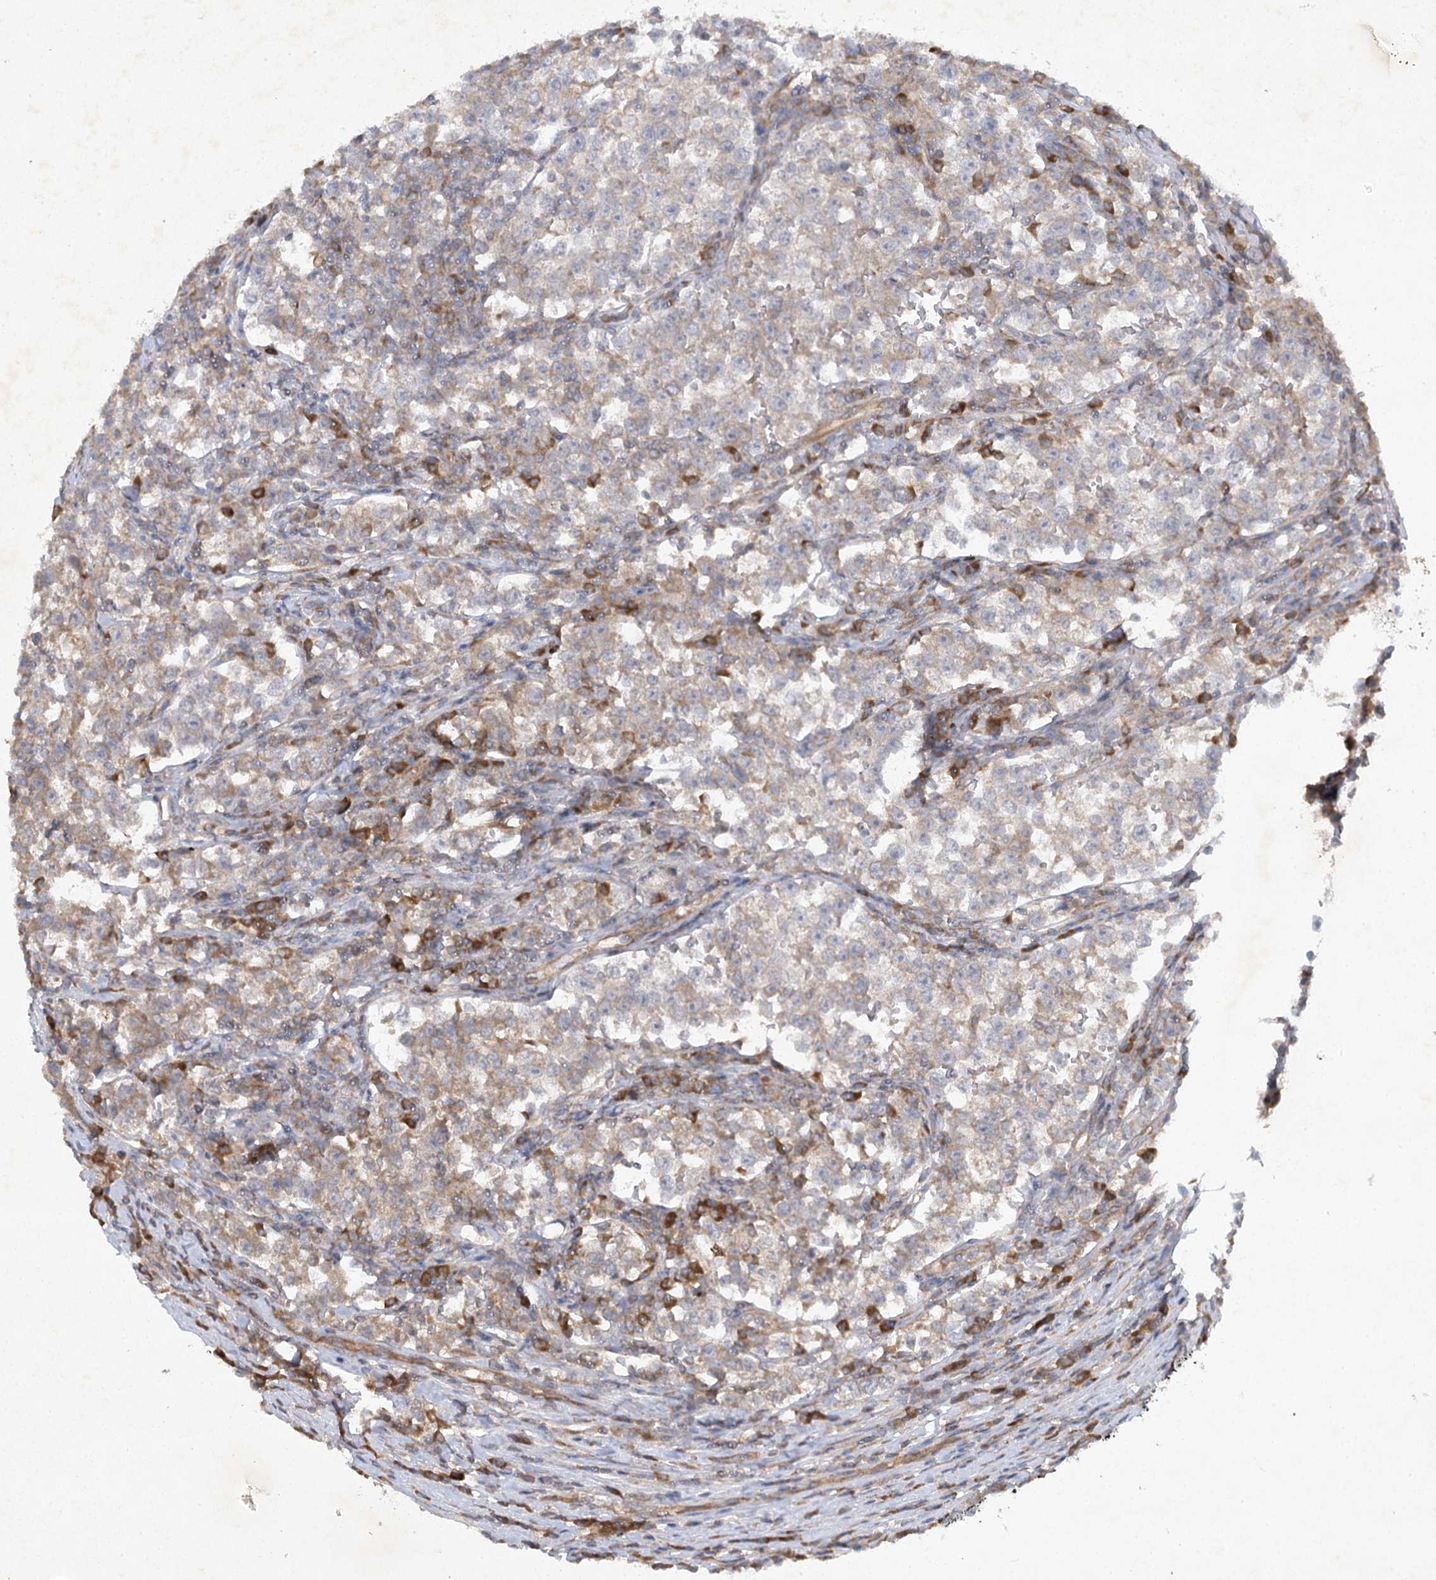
{"staining": {"intensity": "weak", "quantity": "25%-75%", "location": "cytoplasmic/membranous"}, "tissue": "testis cancer", "cell_type": "Tumor cells", "image_type": "cancer", "snomed": [{"axis": "morphology", "description": "Normal tissue, NOS"}, {"axis": "morphology", "description": "Seminoma, NOS"}, {"axis": "topography", "description": "Testis"}], "caption": "High-magnification brightfield microscopy of seminoma (testis) stained with DAB (brown) and counterstained with hematoxylin (blue). tumor cells exhibit weak cytoplasmic/membranous staining is seen in approximately25%-75% of cells.", "gene": "TRAF3IP1", "patient": {"sex": "male", "age": 43}}